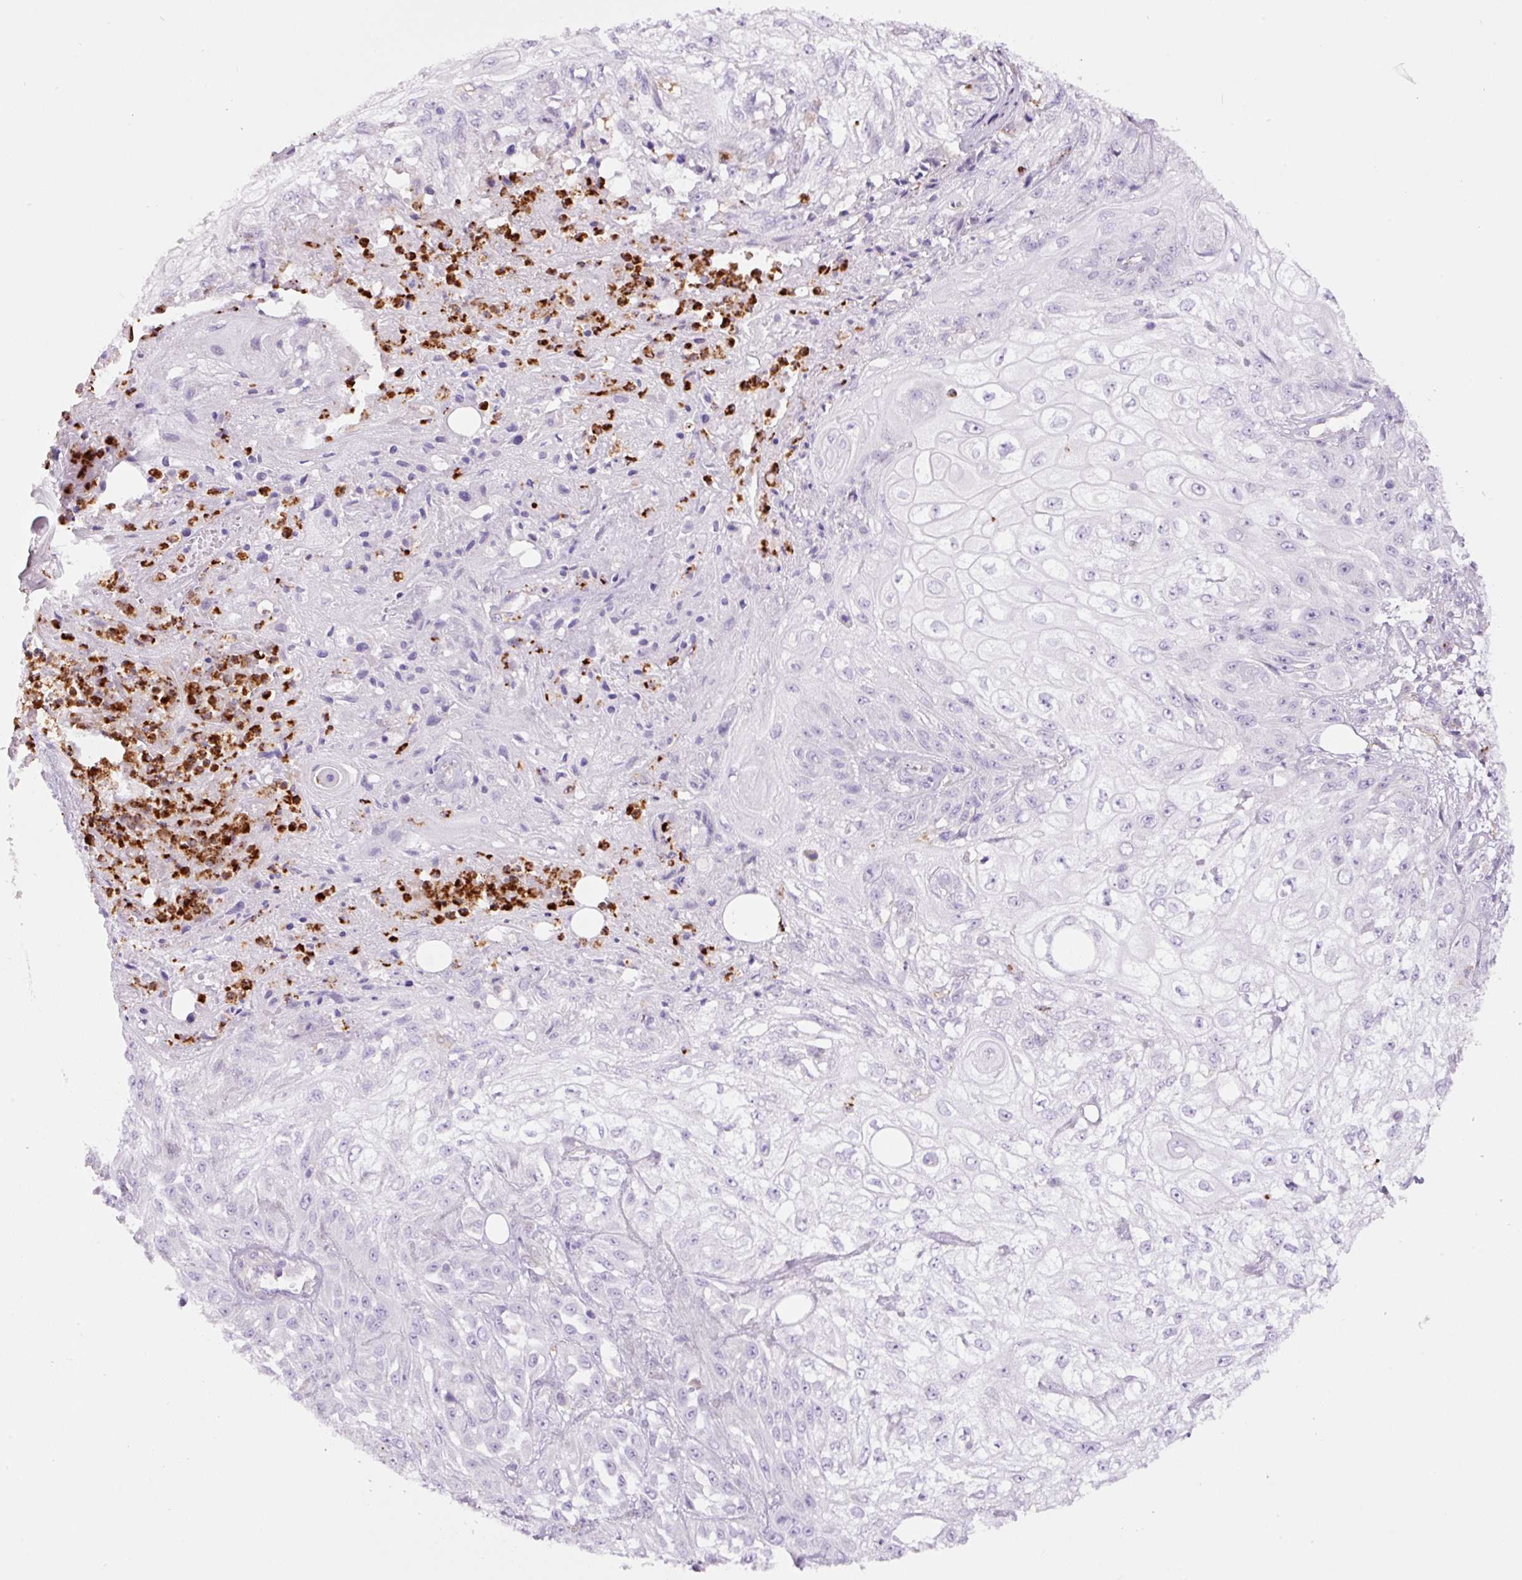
{"staining": {"intensity": "negative", "quantity": "none", "location": "none"}, "tissue": "skin cancer", "cell_type": "Tumor cells", "image_type": "cancer", "snomed": [{"axis": "morphology", "description": "Squamous cell carcinoma, NOS"}, {"axis": "morphology", "description": "Squamous cell carcinoma, metastatic, NOS"}, {"axis": "topography", "description": "Skin"}, {"axis": "topography", "description": "Lymph node"}], "caption": "Immunohistochemistry (IHC) histopathology image of neoplastic tissue: human skin cancer (metastatic squamous cell carcinoma) stained with DAB reveals no significant protein positivity in tumor cells.", "gene": "SH2D6", "patient": {"sex": "male", "age": 75}}